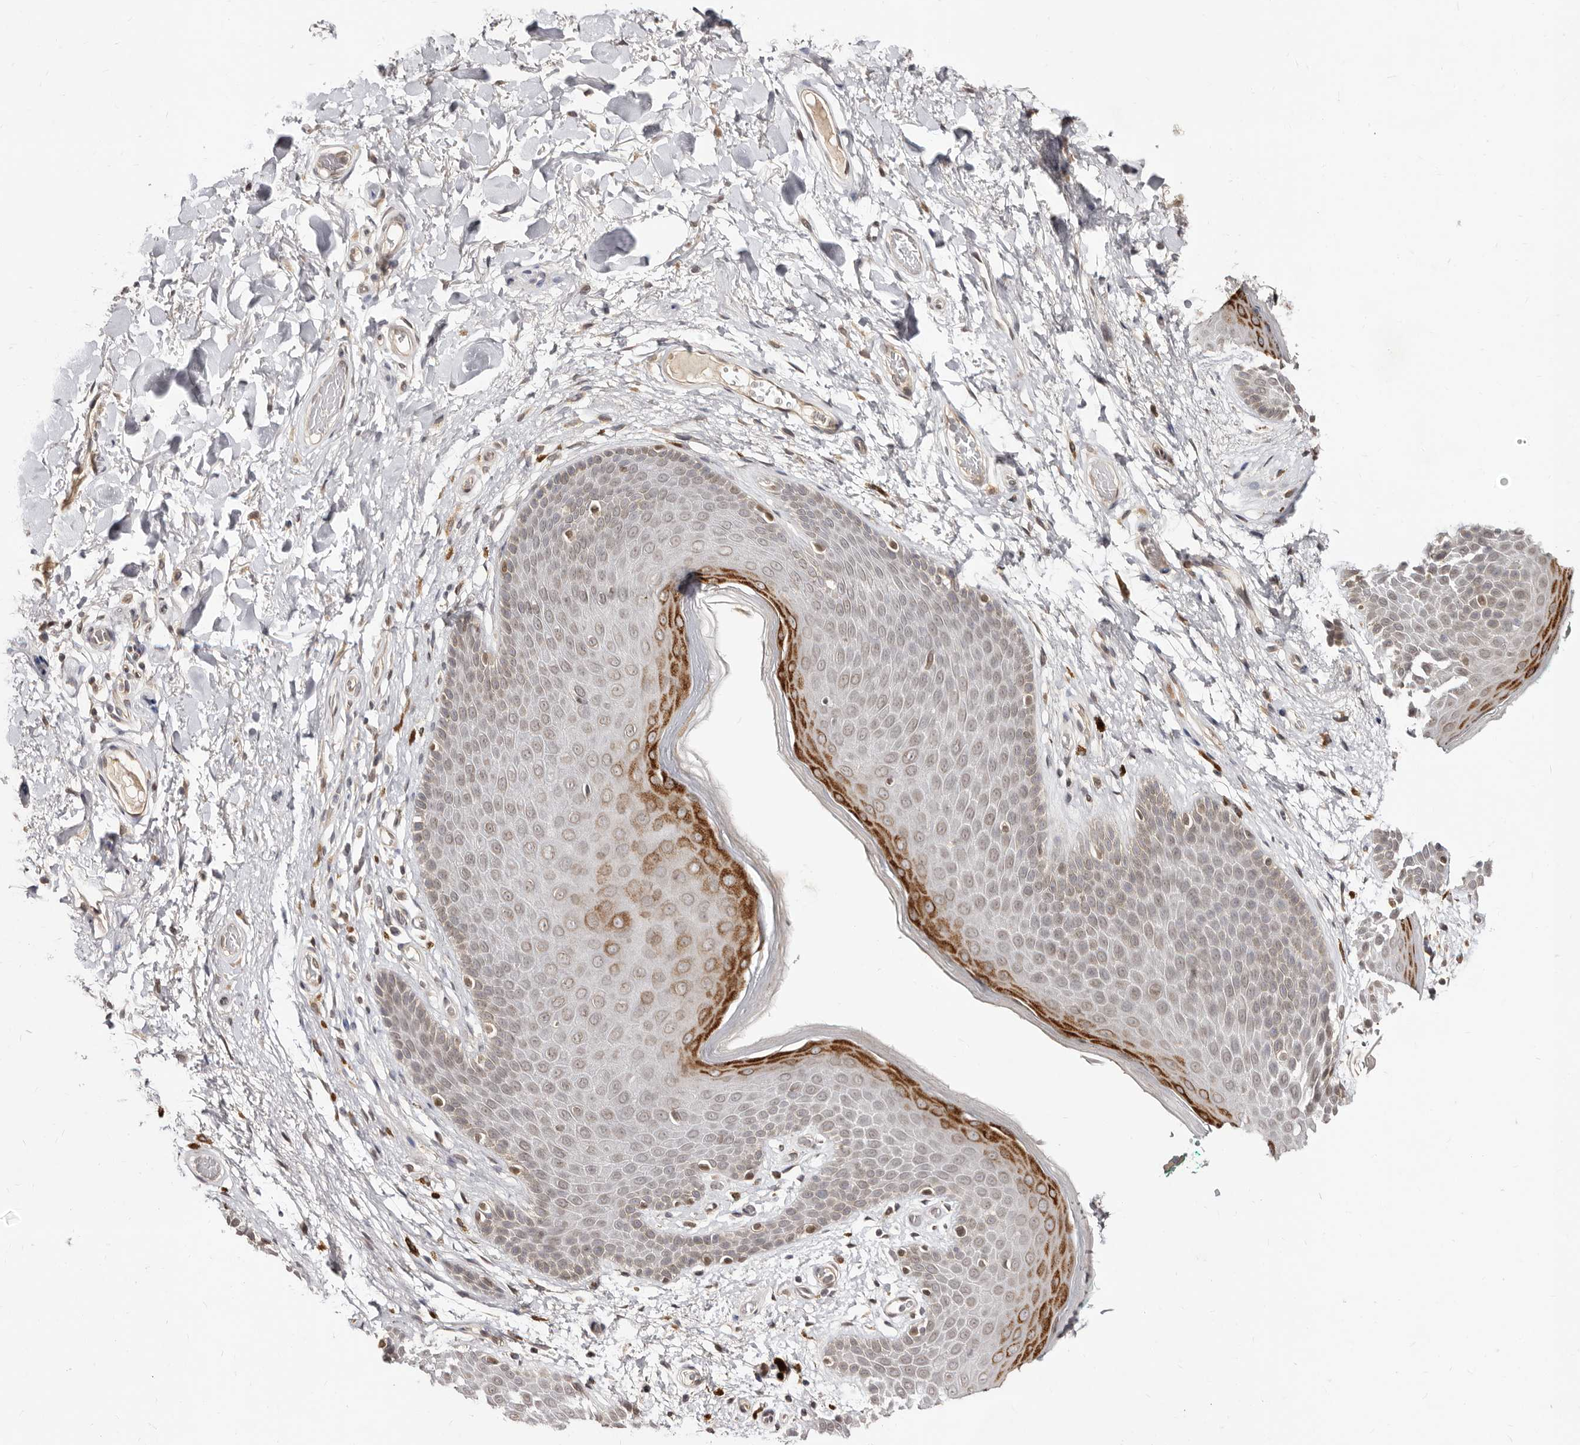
{"staining": {"intensity": "moderate", "quantity": "<25%", "location": "cytoplasmic/membranous"}, "tissue": "skin", "cell_type": "Epidermal cells", "image_type": "normal", "snomed": [{"axis": "morphology", "description": "Normal tissue, NOS"}, {"axis": "topography", "description": "Anal"}], "caption": "Immunohistochemical staining of unremarkable human skin shows low levels of moderate cytoplasmic/membranous expression in approximately <25% of epidermal cells. (Stains: DAB in brown, nuclei in blue, Microscopy: brightfield microscopy at high magnification).", "gene": "LCORL", "patient": {"sex": "male", "age": 74}}